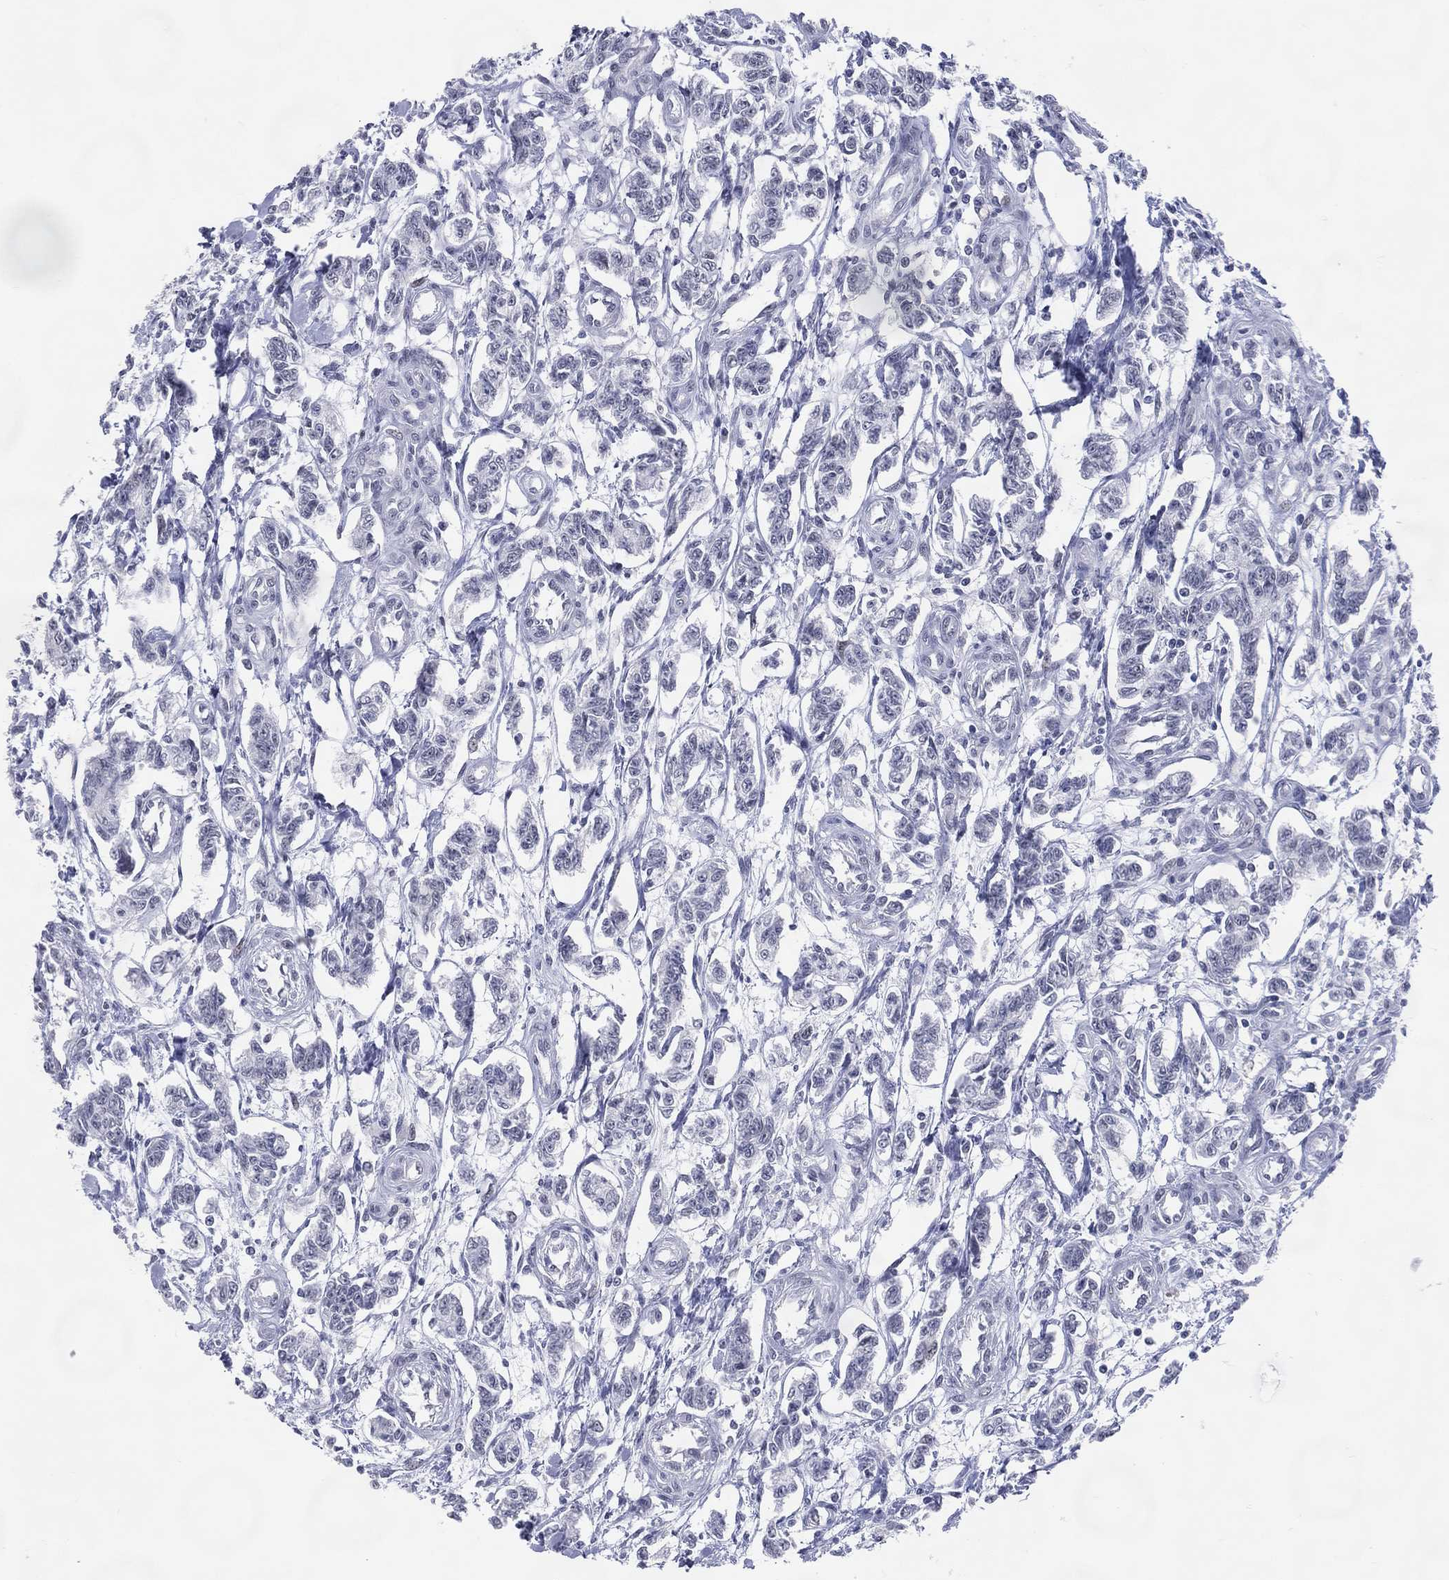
{"staining": {"intensity": "negative", "quantity": "none", "location": "none"}, "tissue": "carcinoid", "cell_type": "Tumor cells", "image_type": "cancer", "snomed": [{"axis": "morphology", "description": "Carcinoid, malignant, NOS"}, {"axis": "topography", "description": "Kidney"}], "caption": "Tumor cells show no significant staining in malignant carcinoid.", "gene": "CFAP58", "patient": {"sex": "female", "age": 41}}